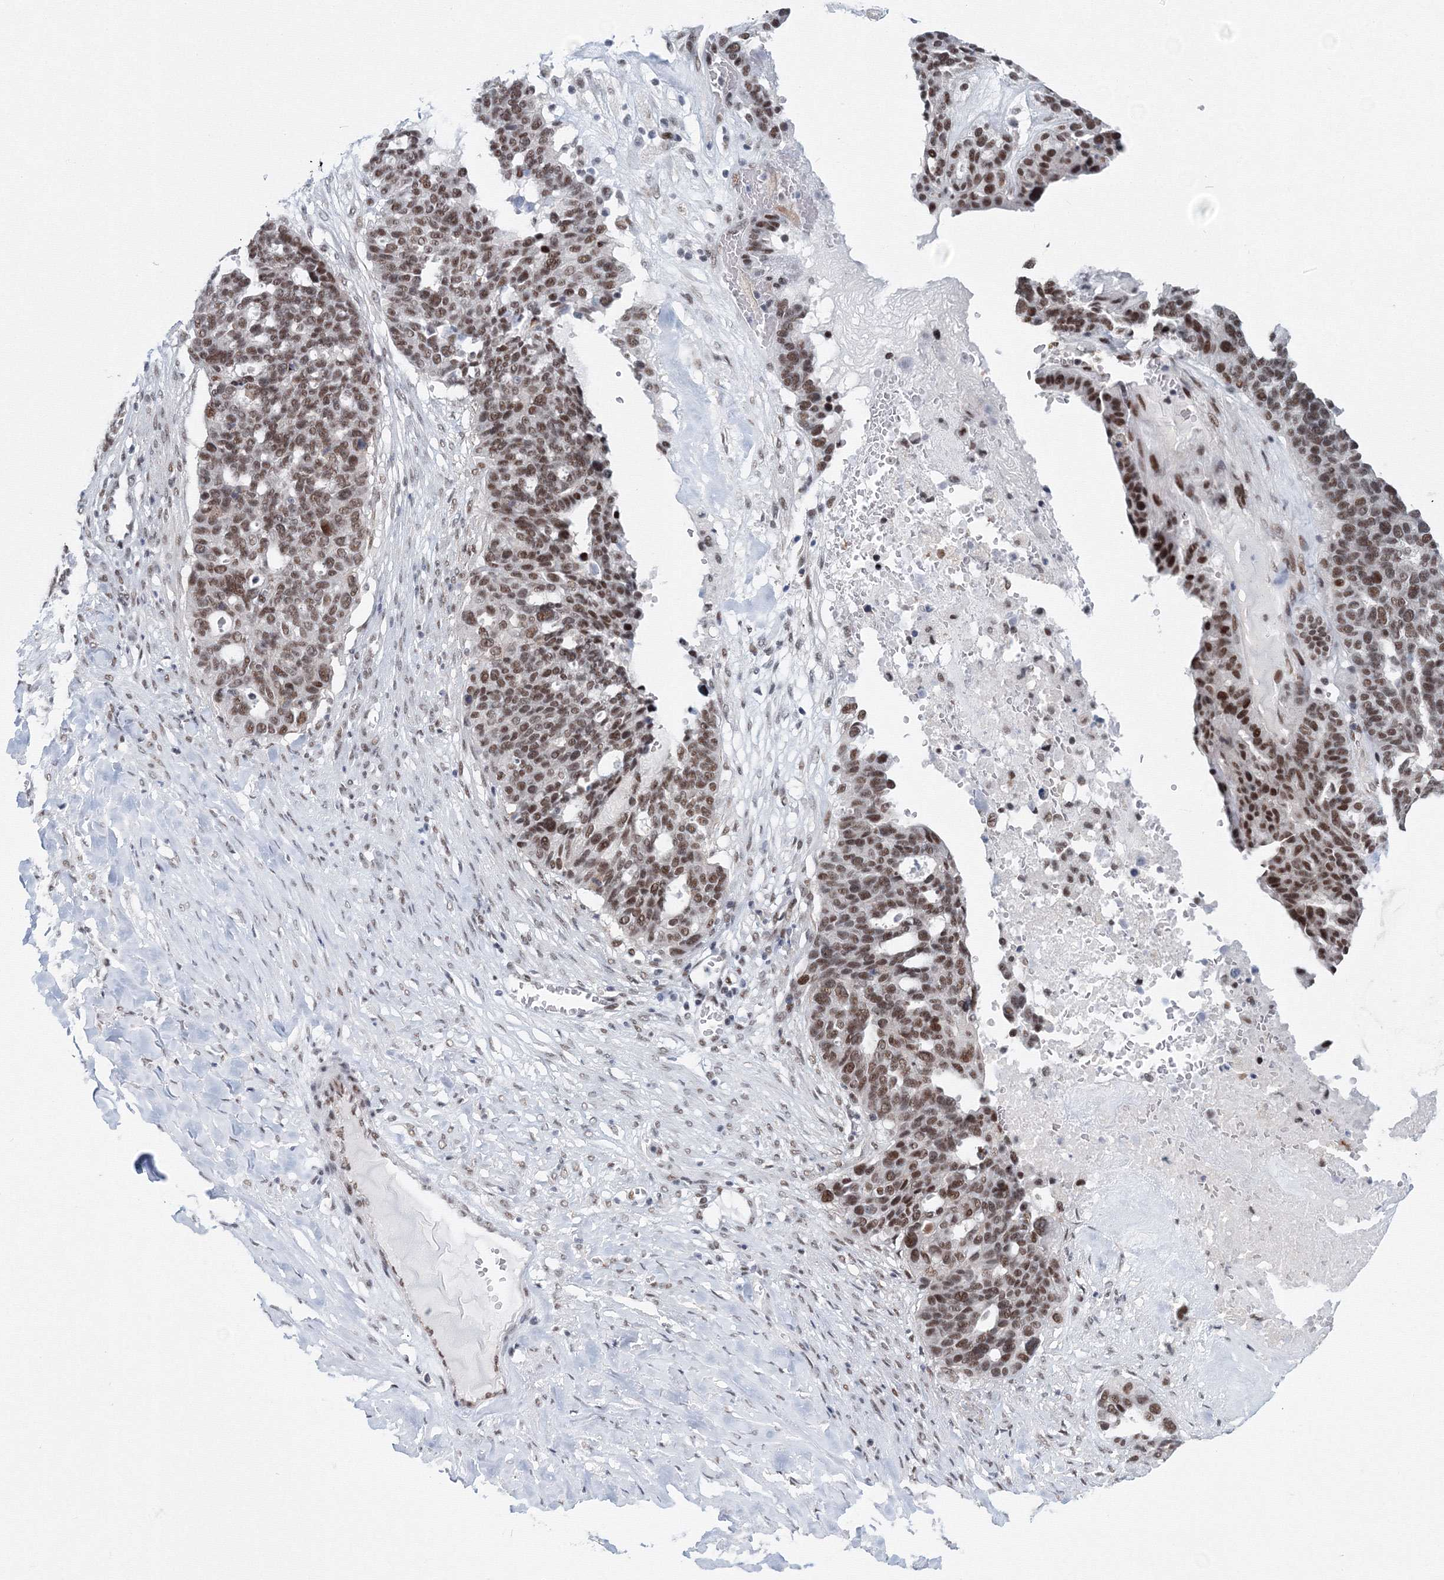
{"staining": {"intensity": "moderate", "quantity": ">75%", "location": "nuclear"}, "tissue": "ovarian cancer", "cell_type": "Tumor cells", "image_type": "cancer", "snomed": [{"axis": "morphology", "description": "Cystadenocarcinoma, serous, NOS"}, {"axis": "topography", "description": "Ovary"}], "caption": "Serous cystadenocarcinoma (ovarian) stained with a protein marker reveals moderate staining in tumor cells.", "gene": "SF3B6", "patient": {"sex": "female", "age": 59}}